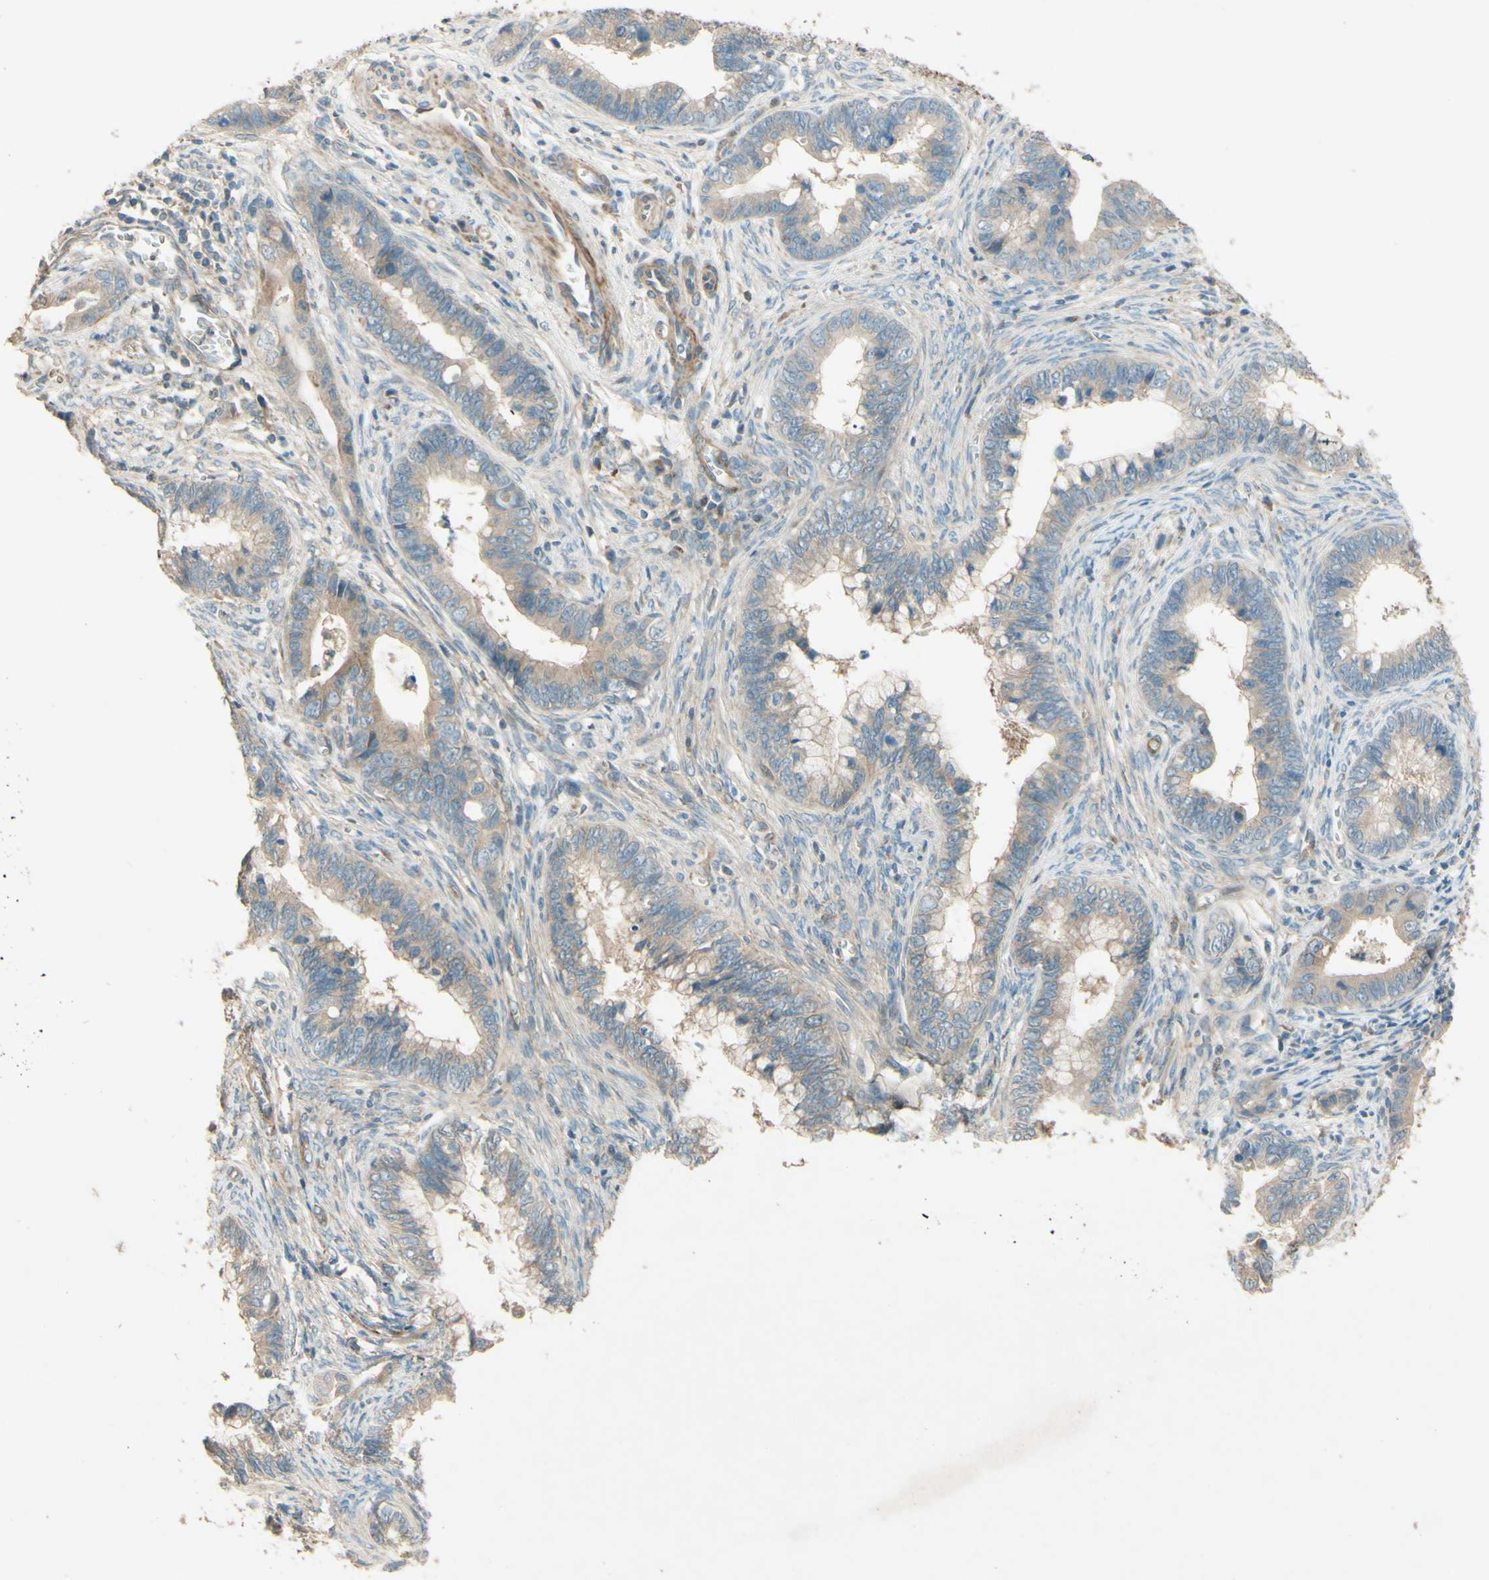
{"staining": {"intensity": "weak", "quantity": ">75%", "location": "cytoplasmic/membranous"}, "tissue": "cervical cancer", "cell_type": "Tumor cells", "image_type": "cancer", "snomed": [{"axis": "morphology", "description": "Adenocarcinoma, NOS"}, {"axis": "topography", "description": "Cervix"}], "caption": "Cervical cancer tissue demonstrates weak cytoplasmic/membranous positivity in approximately >75% of tumor cells, visualized by immunohistochemistry.", "gene": "ADAM17", "patient": {"sex": "female", "age": 44}}